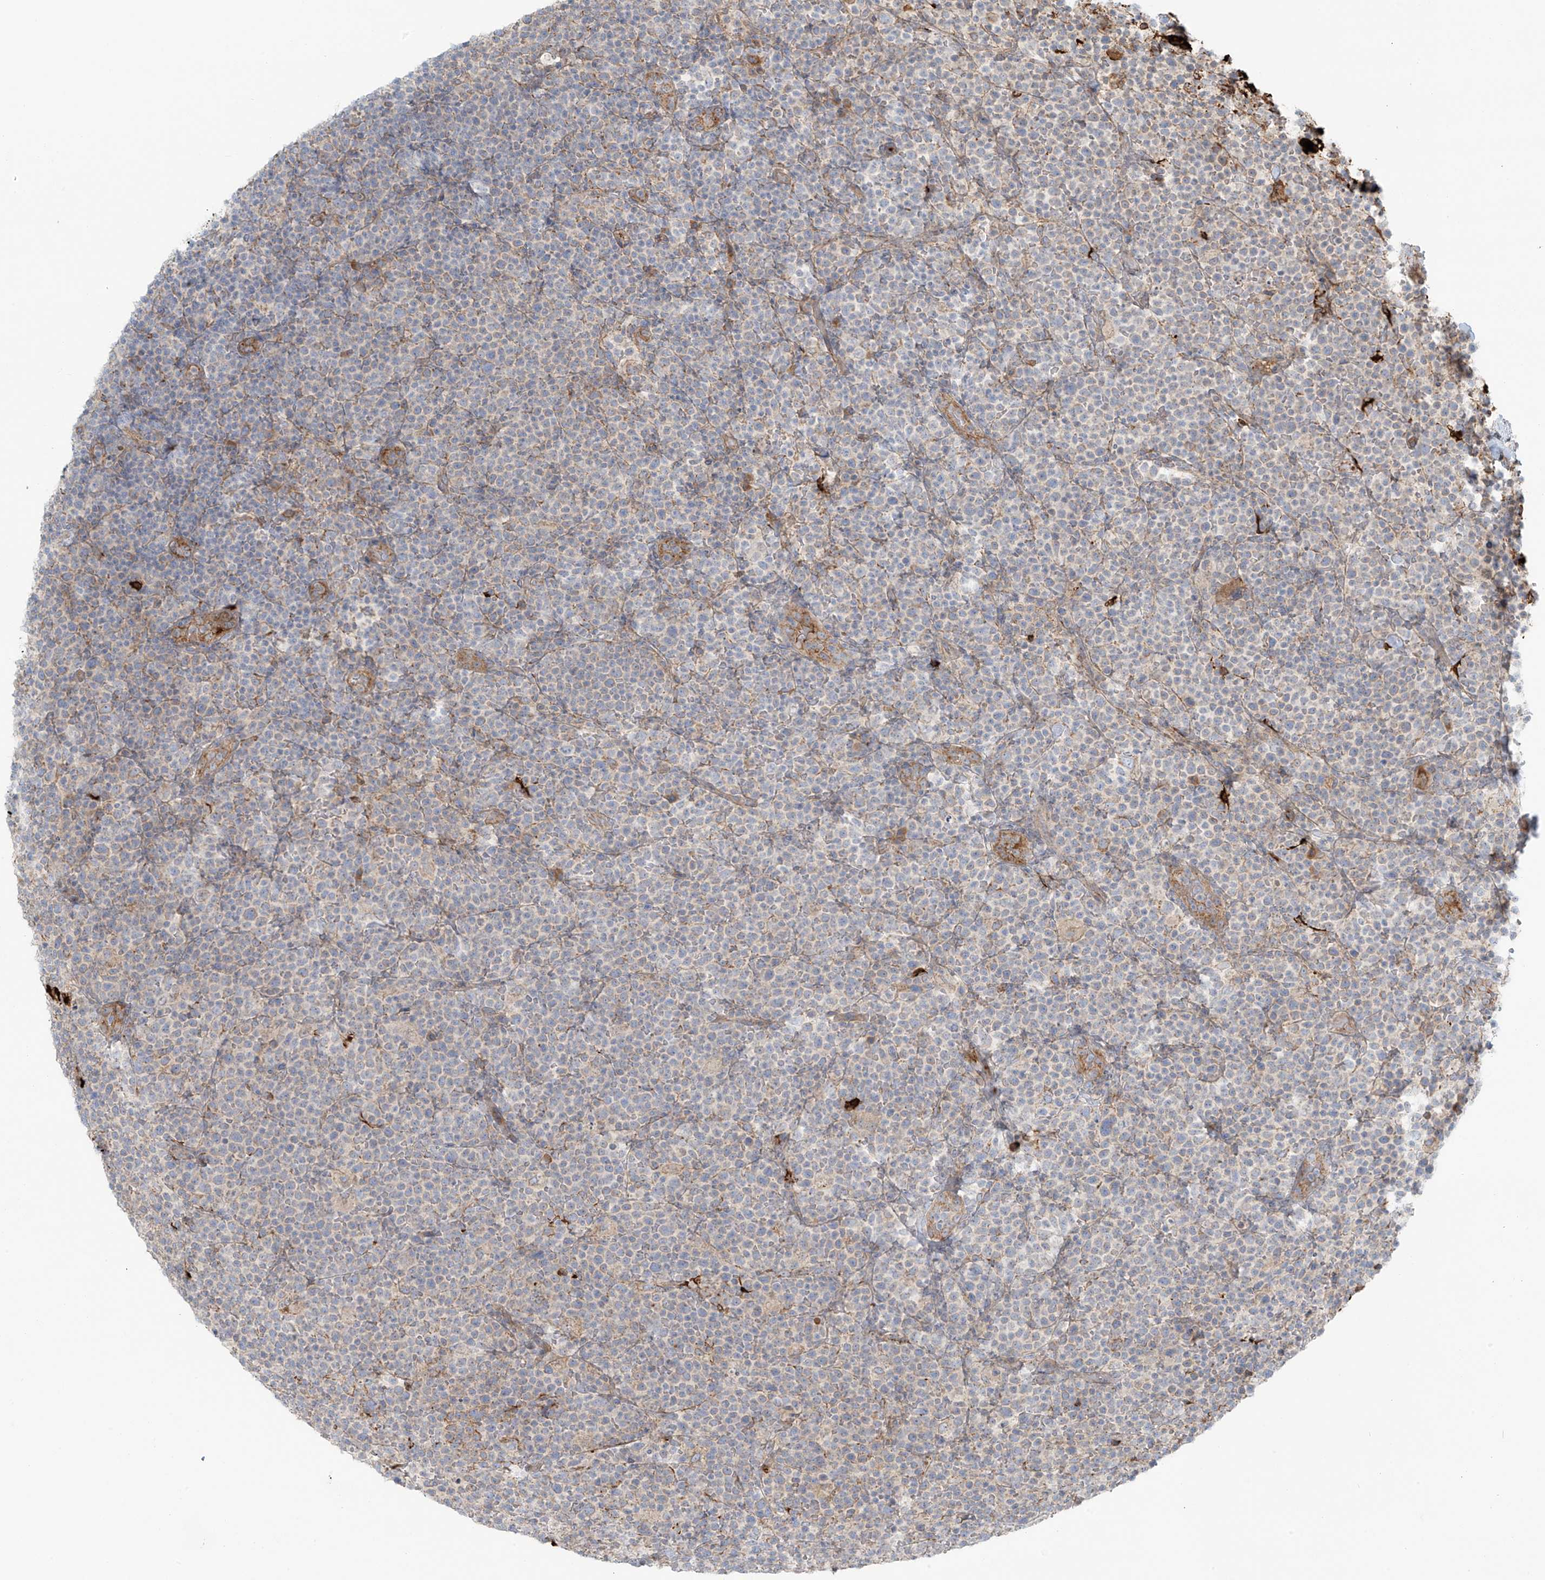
{"staining": {"intensity": "weak", "quantity": "<25%", "location": "cytoplasmic/membranous"}, "tissue": "lymphoma", "cell_type": "Tumor cells", "image_type": "cancer", "snomed": [{"axis": "morphology", "description": "Malignant lymphoma, non-Hodgkin's type, High grade"}, {"axis": "topography", "description": "Lymph node"}], "caption": "The immunohistochemistry histopathology image has no significant expression in tumor cells of lymphoma tissue.", "gene": "LZTS3", "patient": {"sex": "male", "age": 61}}